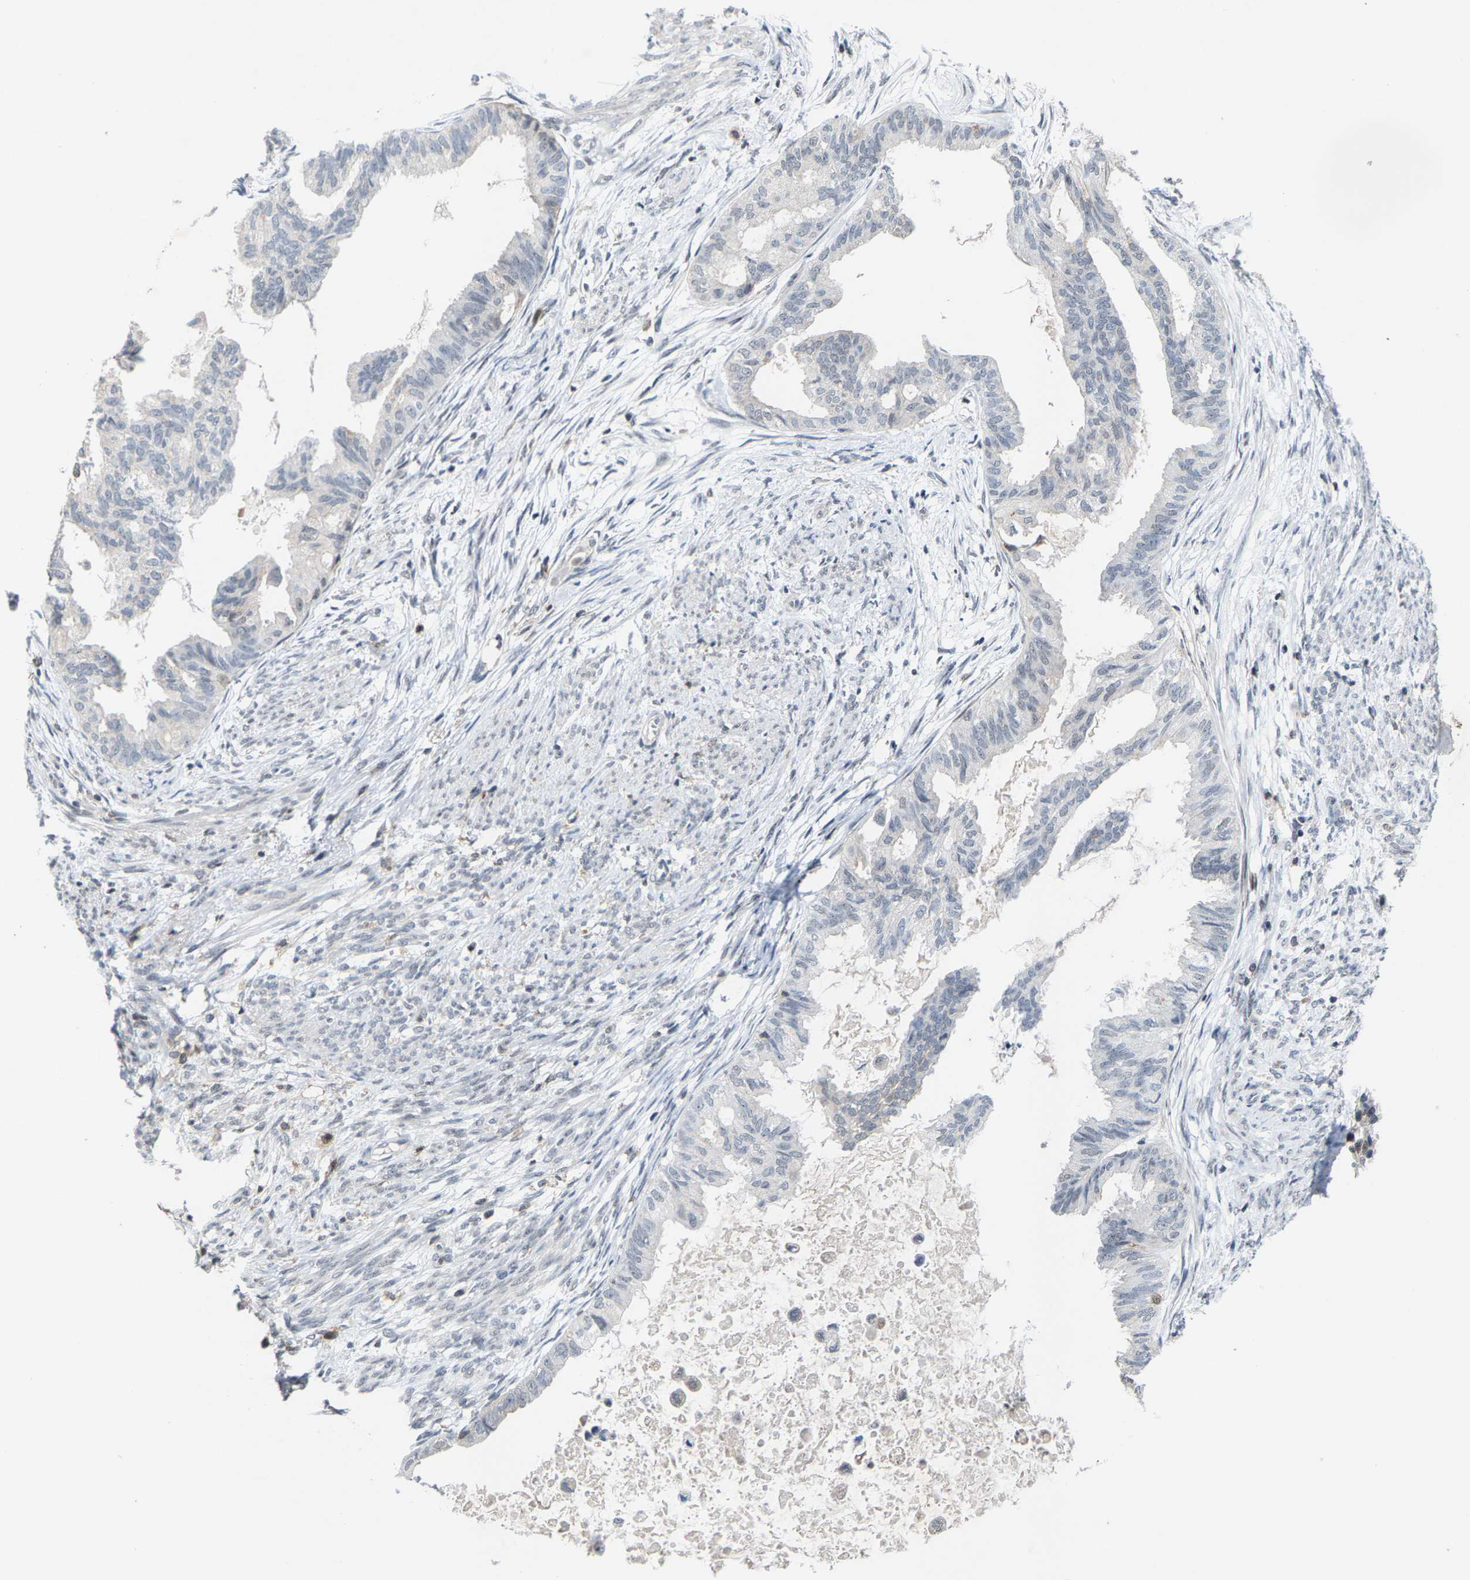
{"staining": {"intensity": "negative", "quantity": "none", "location": "none"}, "tissue": "cervical cancer", "cell_type": "Tumor cells", "image_type": "cancer", "snomed": [{"axis": "morphology", "description": "Normal tissue, NOS"}, {"axis": "morphology", "description": "Adenocarcinoma, NOS"}, {"axis": "topography", "description": "Cervix"}, {"axis": "topography", "description": "Endometrium"}], "caption": "Immunohistochemistry (IHC) of adenocarcinoma (cervical) shows no positivity in tumor cells.", "gene": "FGD3", "patient": {"sex": "female", "age": 86}}